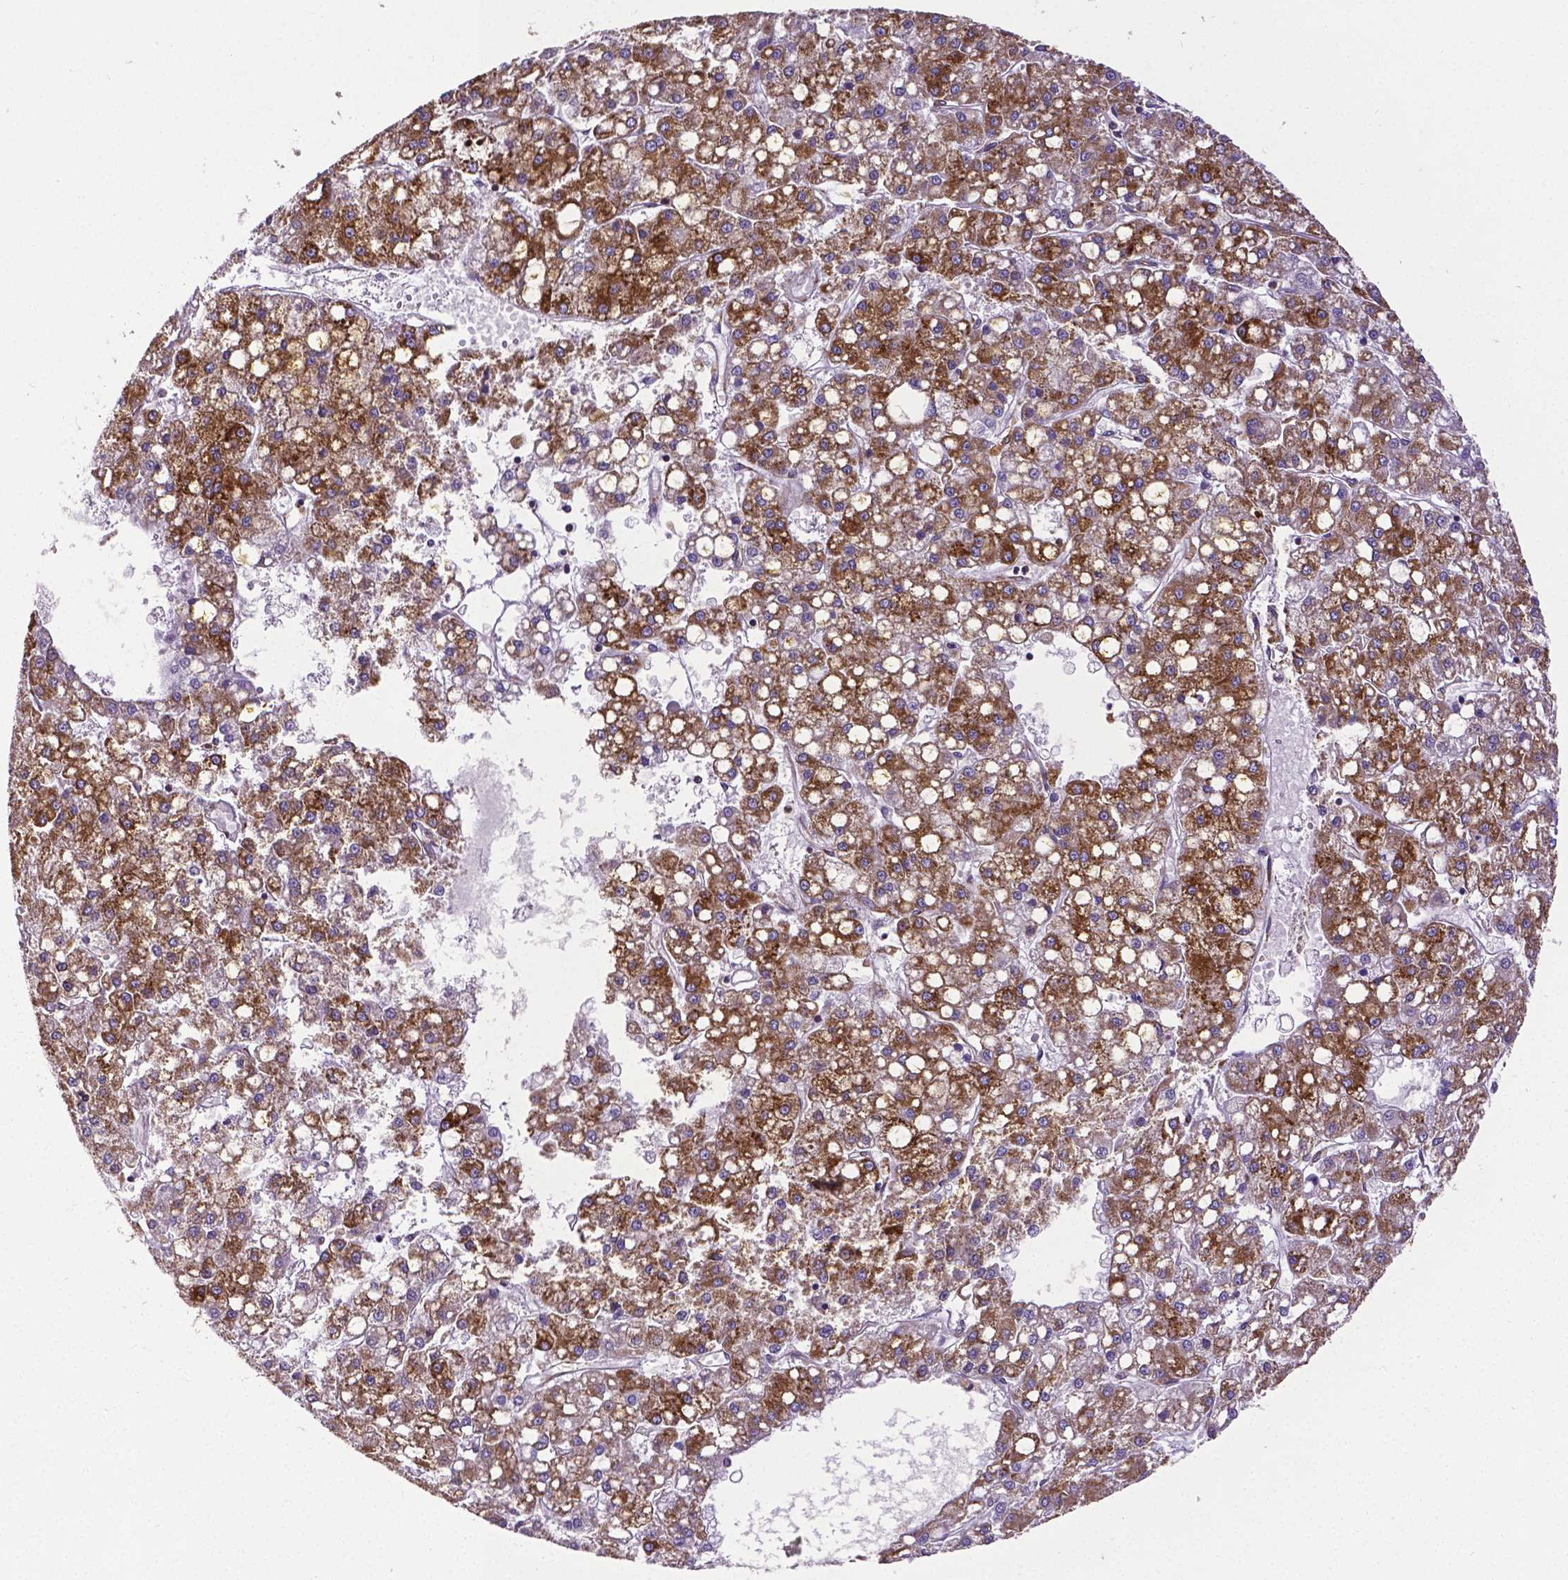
{"staining": {"intensity": "strong", "quantity": ">75%", "location": "cytoplasmic/membranous"}, "tissue": "liver cancer", "cell_type": "Tumor cells", "image_type": "cancer", "snomed": [{"axis": "morphology", "description": "Carcinoma, Hepatocellular, NOS"}, {"axis": "topography", "description": "Liver"}], "caption": "Protein positivity by IHC exhibits strong cytoplasmic/membranous expression in about >75% of tumor cells in liver hepatocellular carcinoma.", "gene": "MTDH", "patient": {"sex": "male", "age": 67}}